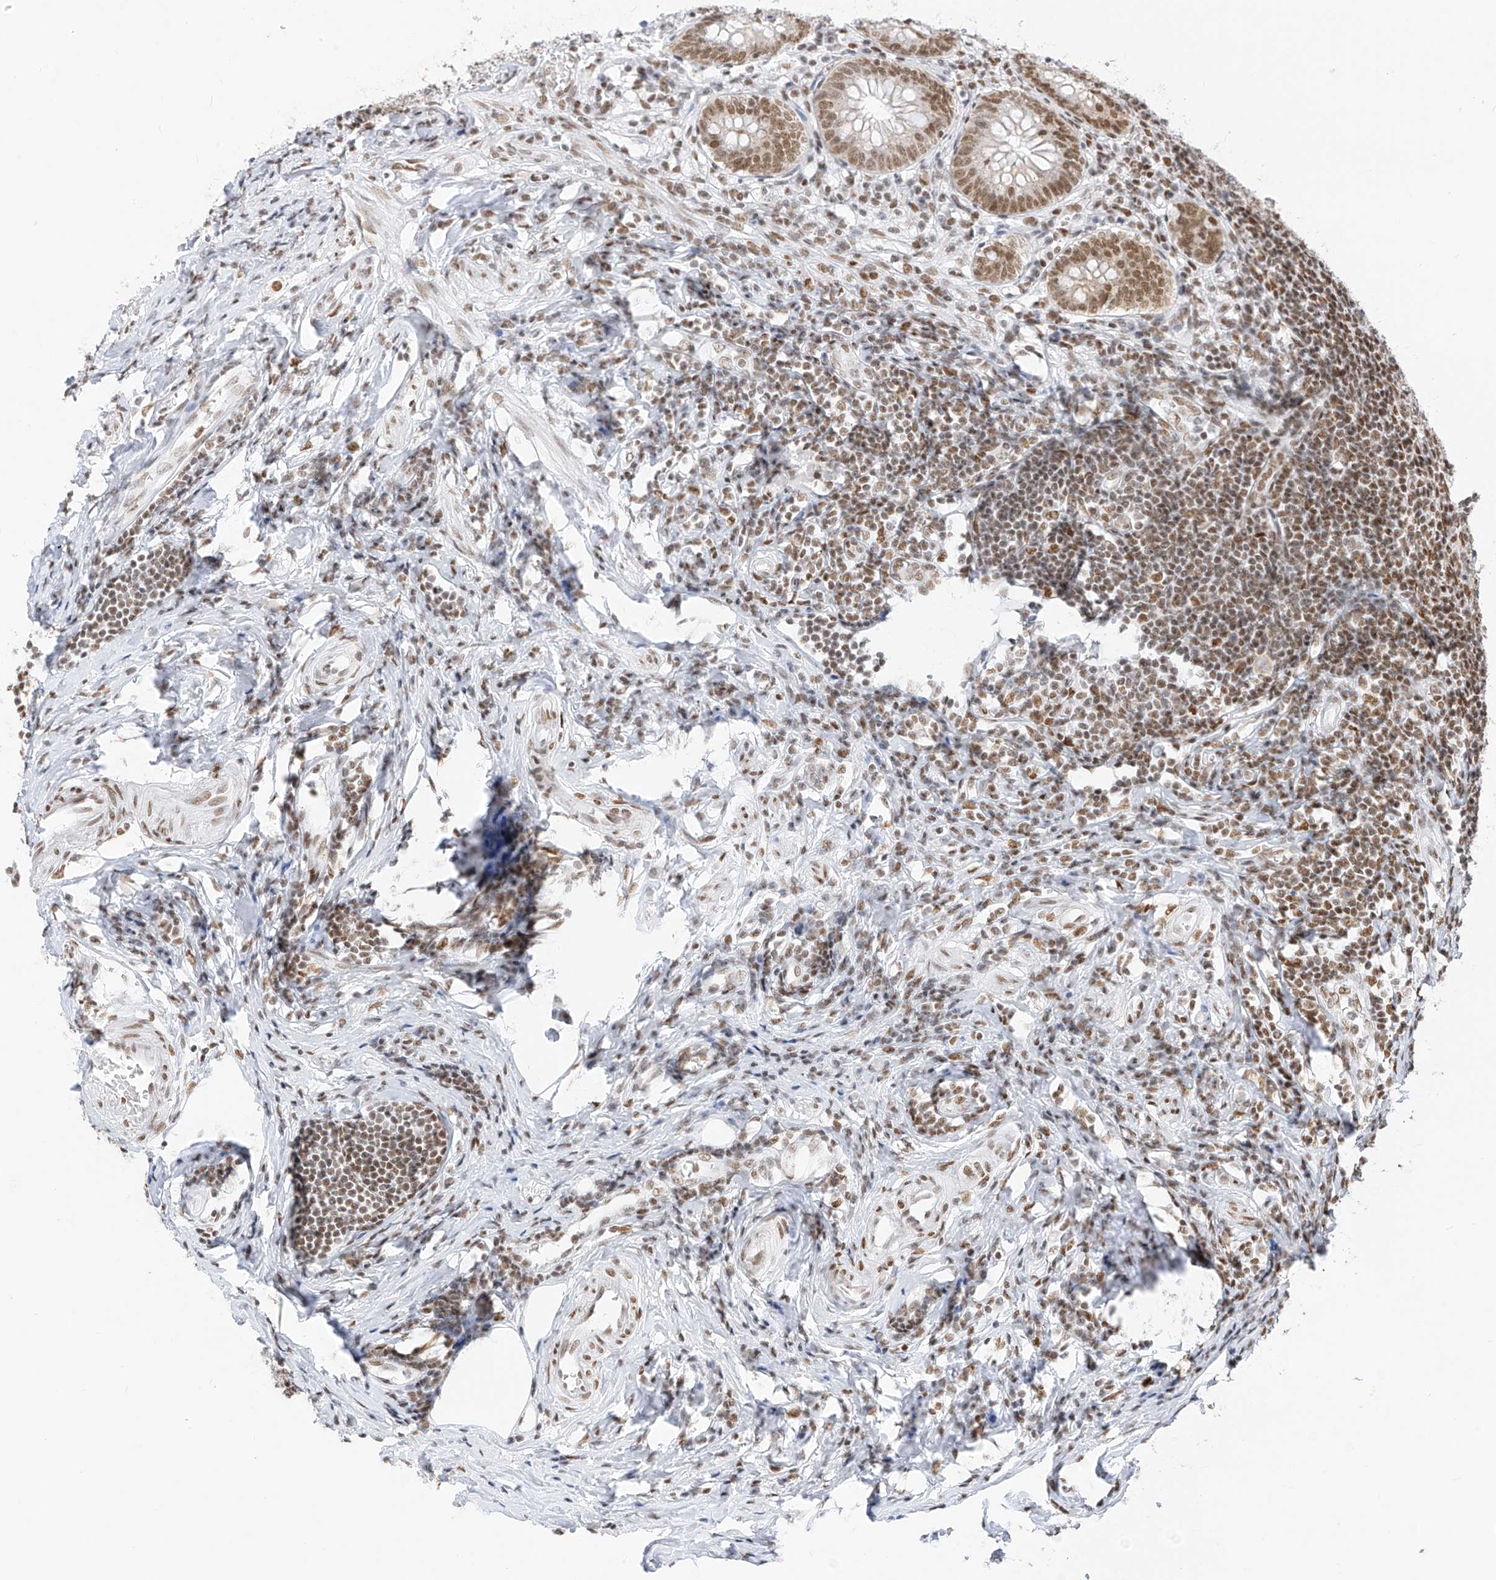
{"staining": {"intensity": "moderate", "quantity": ">75%", "location": "nuclear"}, "tissue": "appendix", "cell_type": "Glandular cells", "image_type": "normal", "snomed": [{"axis": "morphology", "description": "Normal tissue, NOS"}, {"axis": "topography", "description": "Appendix"}], "caption": "Normal appendix was stained to show a protein in brown. There is medium levels of moderate nuclear staining in approximately >75% of glandular cells. The protein is stained brown, and the nuclei are stained in blue (DAB (3,3'-diaminobenzidine) IHC with brightfield microscopy, high magnification).", "gene": "SMARCA2", "patient": {"sex": "female", "age": 54}}